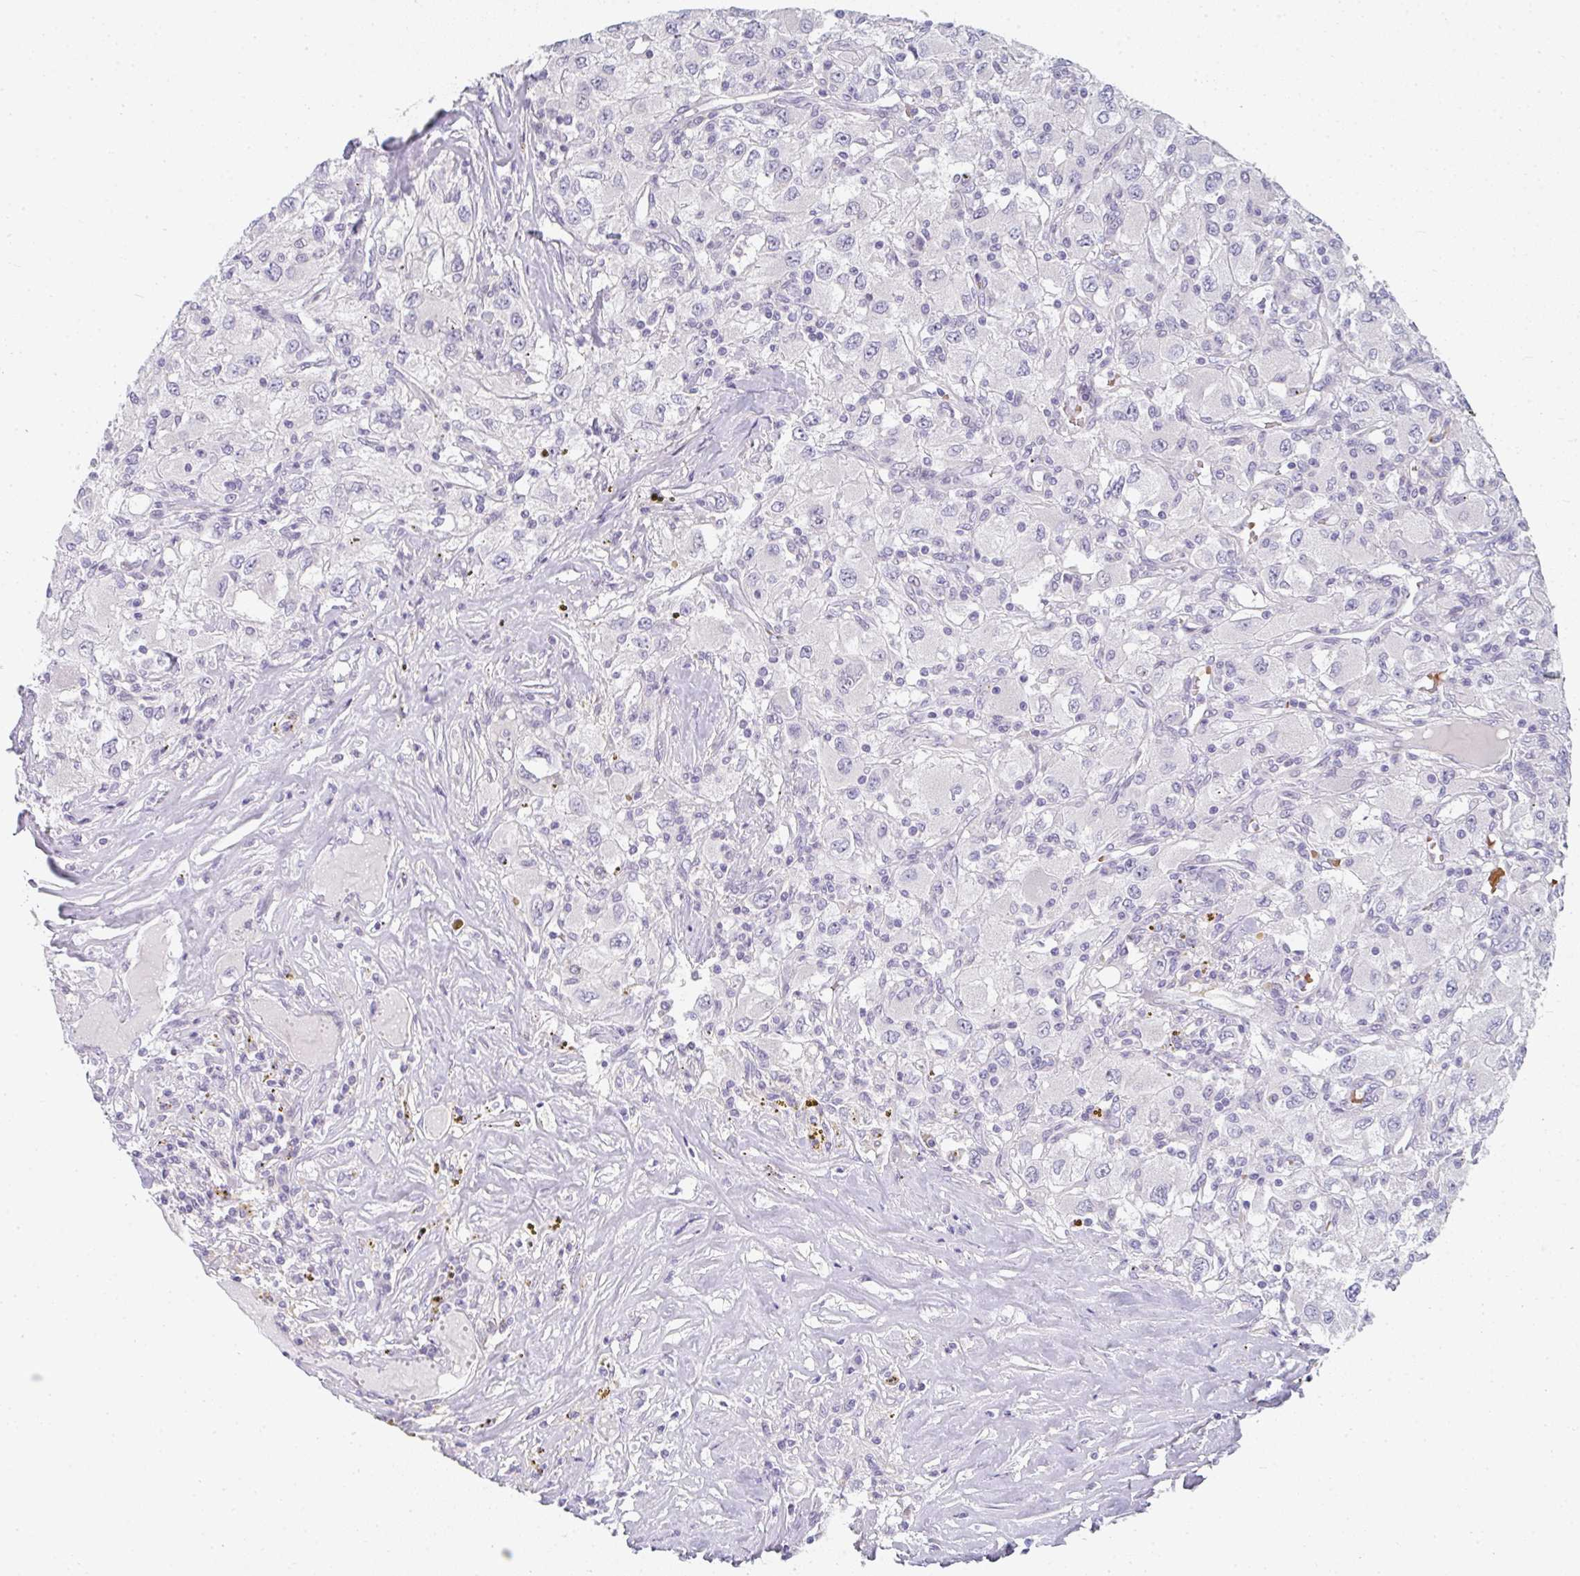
{"staining": {"intensity": "negative", "quantity": "none", "location": "none"}, "tissue": "renal cancer", "cell_type": "Tumor cells", "image_type": "cancer", "snomed": [{"axis": "morphology", "description": "Adenocarcinoma, NOS"}, {"axis": "topography", "description": "Kidney"}], "caption": "Immunohistochemistry micrograph of neoplastic tissue: renal adenocarcinoma stained with DAB reveals no significant protein positivity in tumor cells. (Brightfield microscopy of DAB immunohistochemistry (IHC) at high magnification).", "gene": "NEU2", "patient": {"sex": "female", "age": 67}}